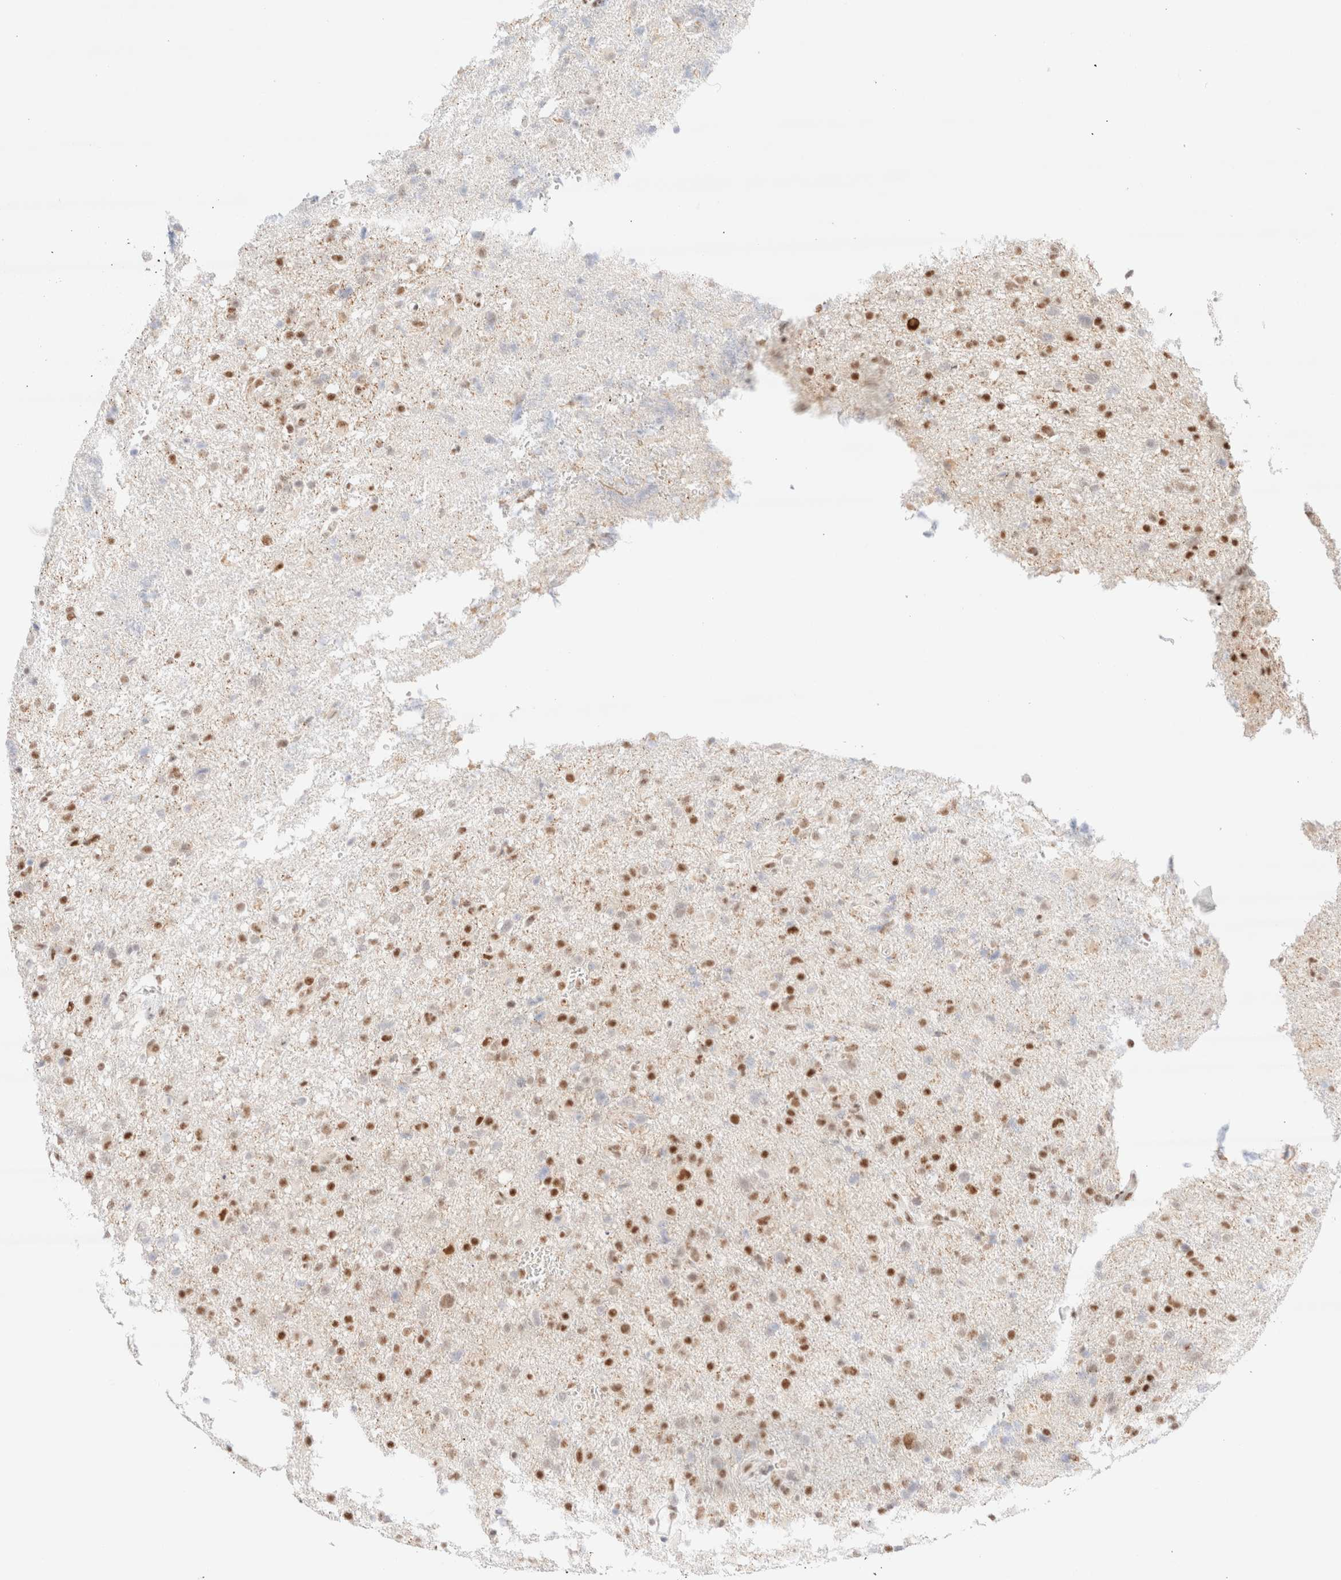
{"staining": {"intensity": "strong", "quantity": ">75%", "location": "nuclear"}, "tissue": "glioma", "cell_type": "Tumor cells", "image_type": "cancer", "snomed": [{"axis": "morphology", "description": "Glioma, malignant, High grade"}, {"axis": "topography", "description": "Brain"}], "caption": "Immunohistochemical staining of glioma reveals high levels of strong nuclear protein staining in about >75% of tumor cells.", "gene": "CIC", "patient": {"sex": "female", "age": 57}}